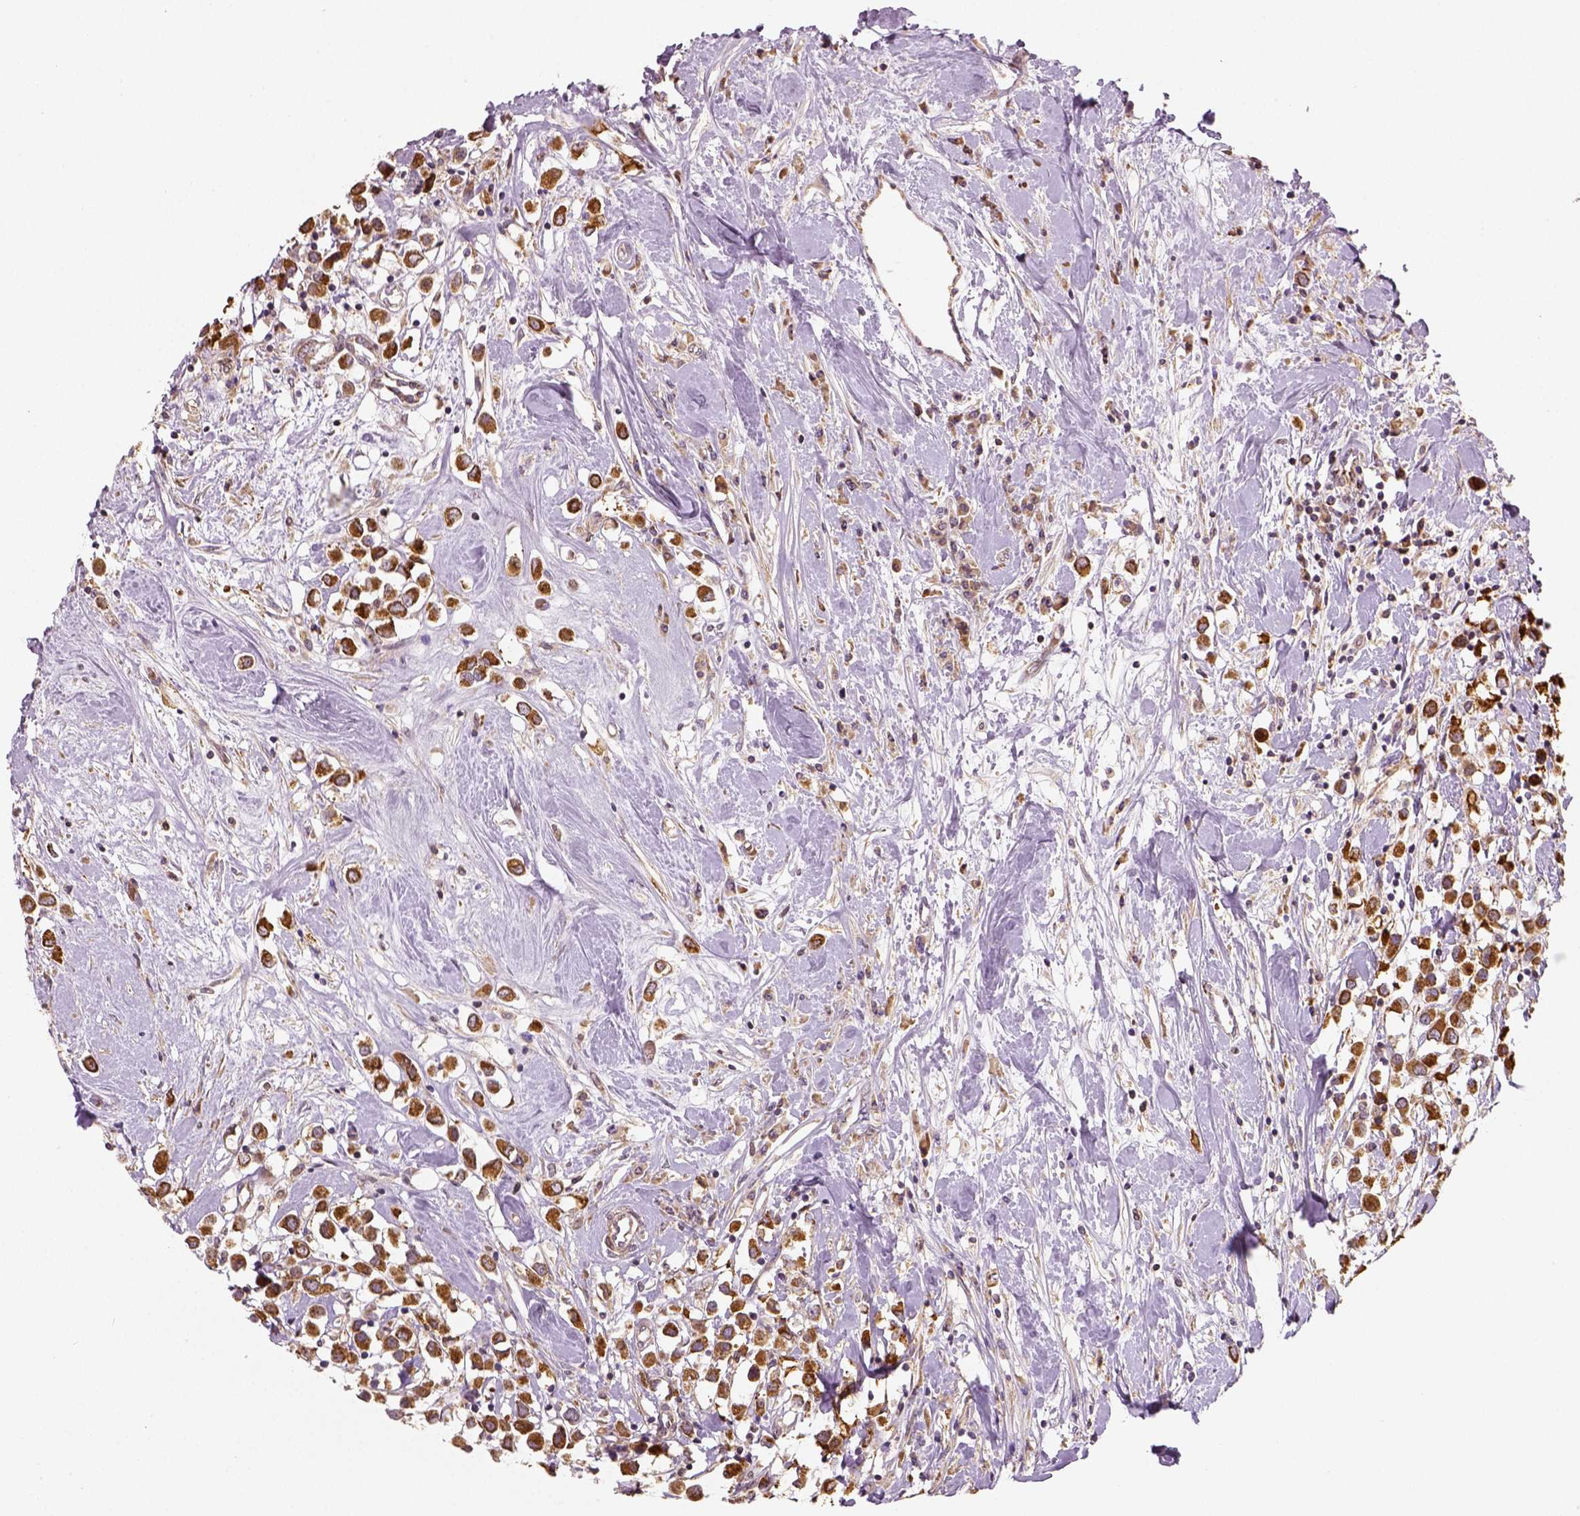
{"staining": {"intensity": "moderate", "quantity": ">75%", "location": "cytoplasmic/membranous"}, "tissue": "breast cancer", "cell_type": "Tumor cells", "image_type": "cancer", "snomed": [{"axis": "morphology", "description": "Duct carcinoma"}, {"axis": "topography", "description": "Breast"}], "caption": "Immunohistochemistry (IHC) micrograph of human invasive ductal carcinoma (breast) stained for a protein (brown), which exhibits medium levels of moderate cytoplasmic/membranous staining in approximately >75% of tumor cells.", "gene": "PGAM5", "patient": {"sex": "female", "age": 61}}